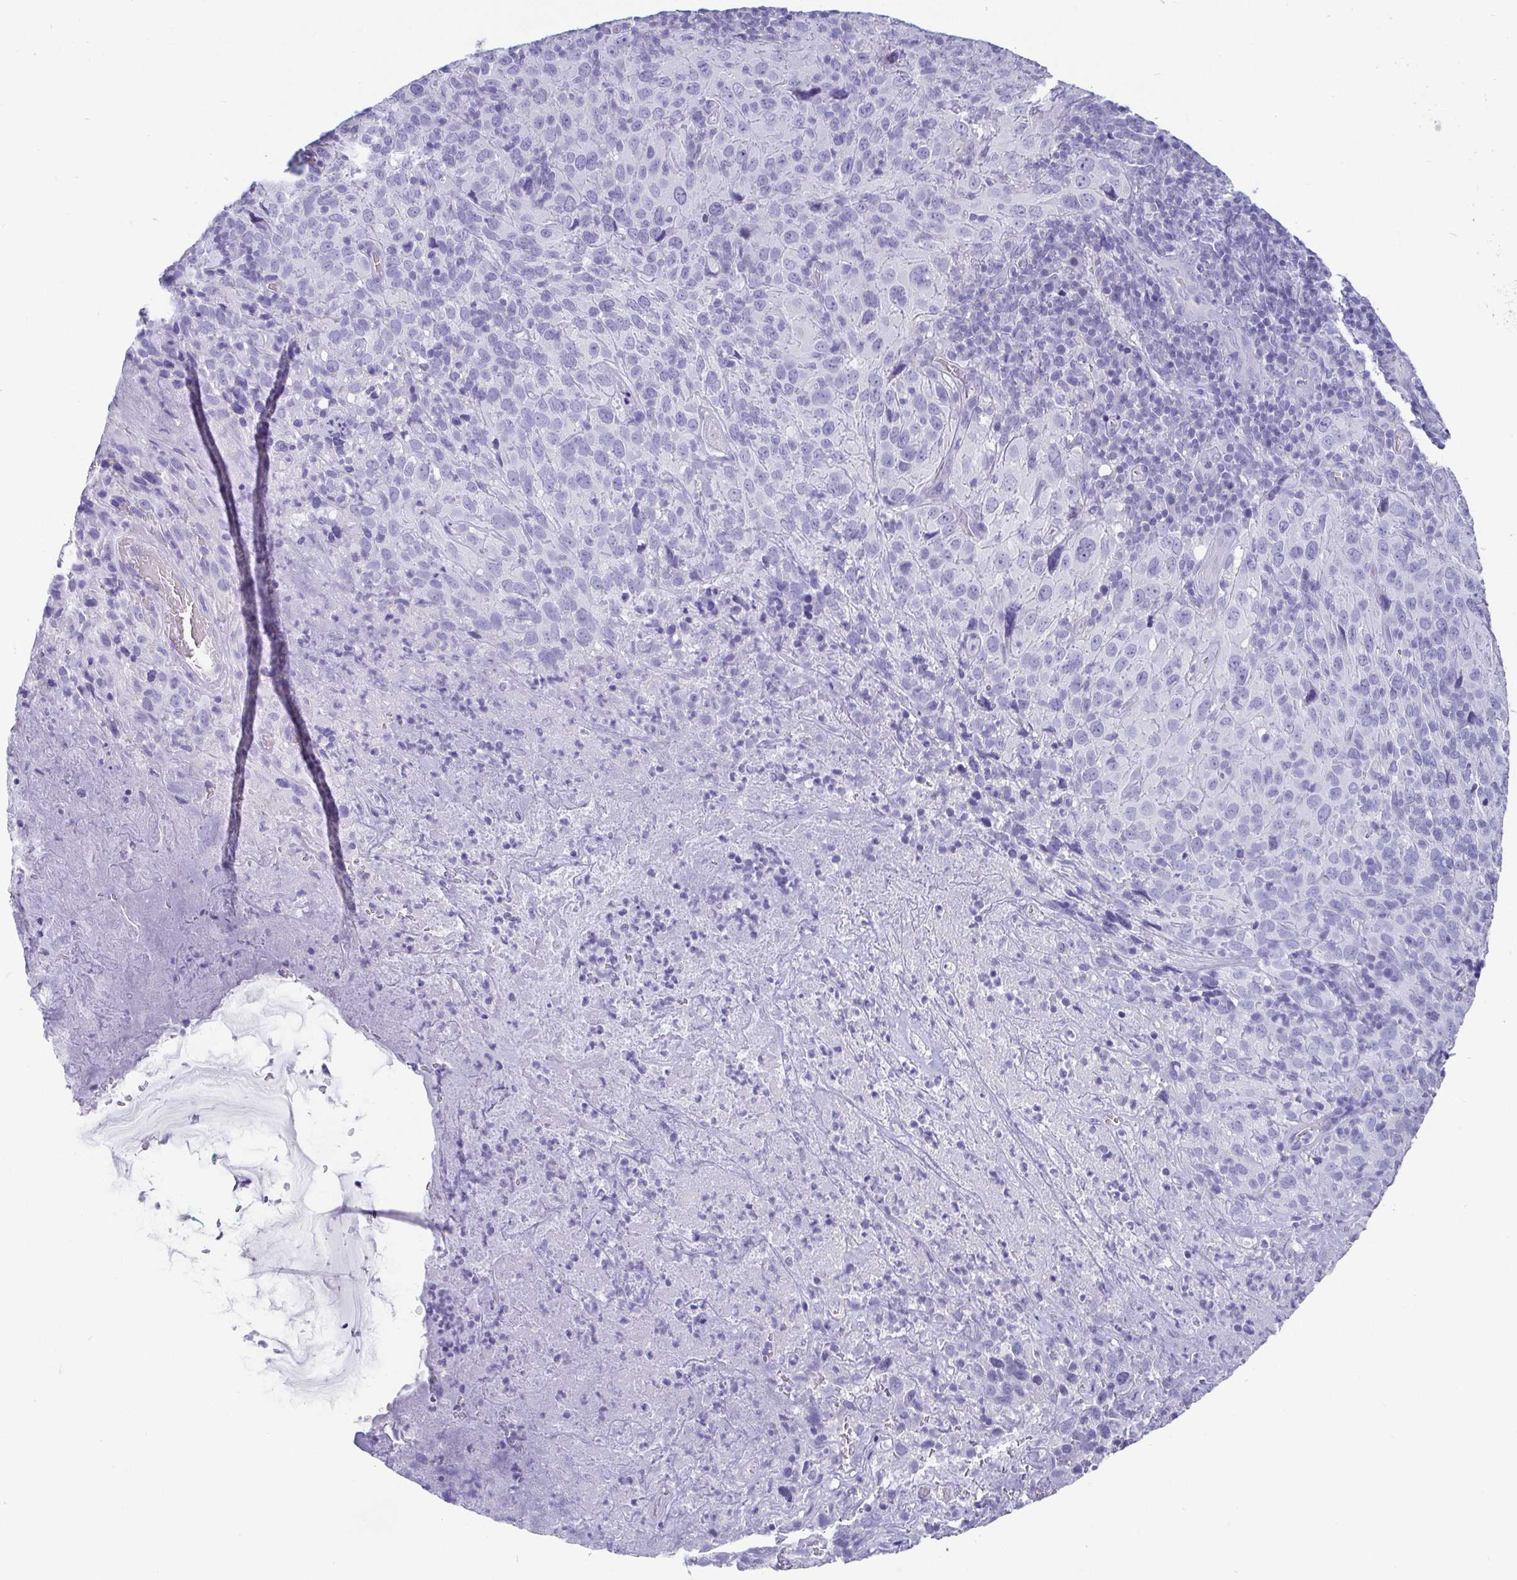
{"staining": {"intensity": "negative", "quantity": "none", "location": "none"}, "tissue": "cervical cancer", "cell_type": "Tumor cells", "image_type": "cancer", "snomed": [{"axis": "morphology", "description": "Squamous cell carcinoma, NOS"}, {"axis": "topography", "description": "Cervix"}], "caption": "An immunohistochemistry histopathology image of cervical squamous cell carcinoma is shown. There is no staining in tumor cells of cervical squamous cell carcinoma. (Immunohistochemistry (ihc), brightfield microscopy, high magnification).", "gene": "SCGN", "patient": {"sex": "female", "age": 51}}